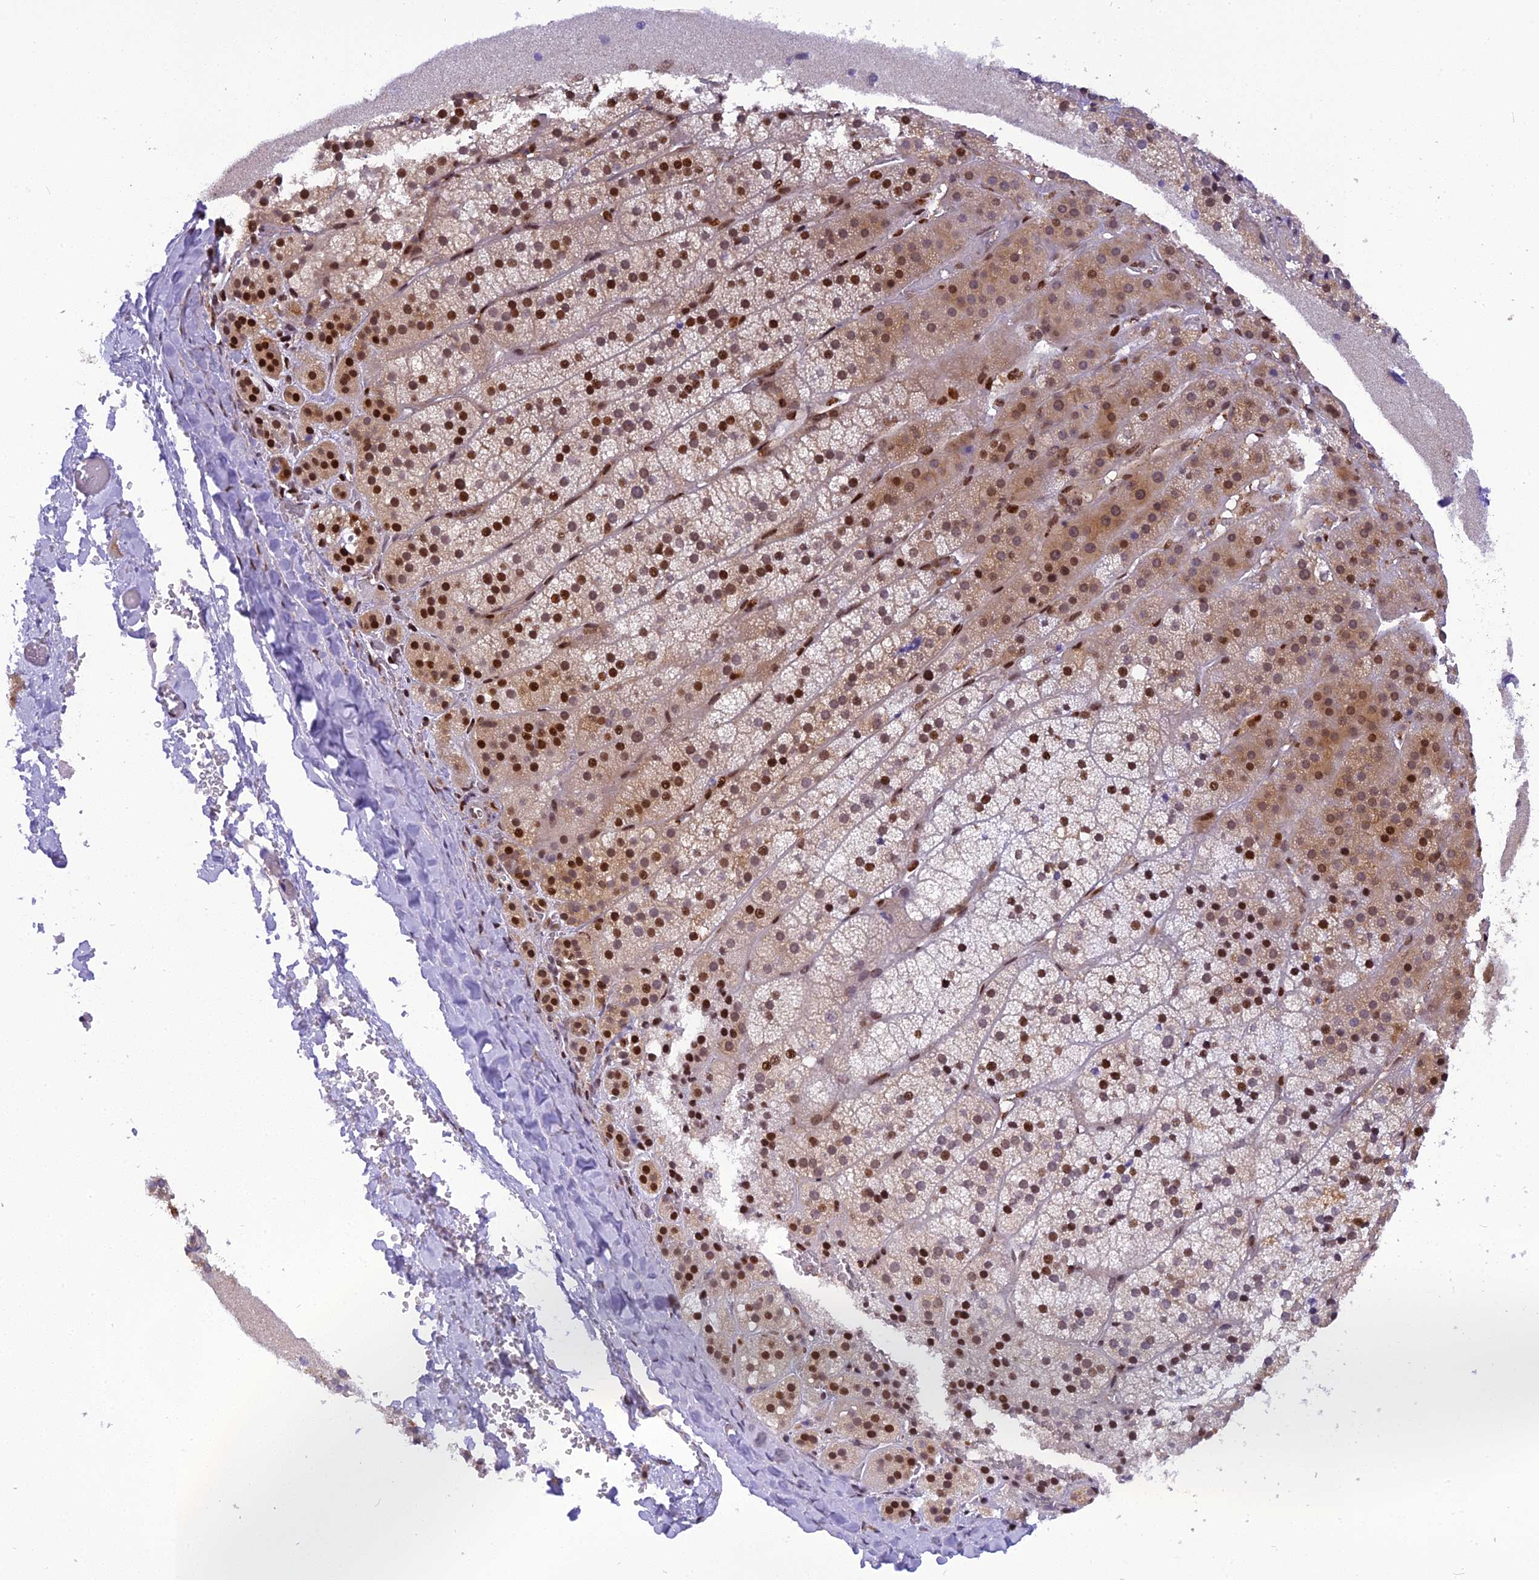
{"staining": {"intensity": "strong", "quantity": "25%-75%", "location": "nuclear"}, "tissue": "adrenal gland", "cell_type": "Glandular cells", "image_type": "normal", "snomed": [{"axis": "morphology", "description": "Normal tissue, NOS"}, {"axis": "topography", "description": "Adrenal gland"}], "caption": "High-power microscopy captured an immunohistochemistry (IHC) micrograph of normal adrenal gland, revealing strong nuclear expression in approximately 25%-75% of glandular cells.", "gene": "RABGGTA", "patient": {"sex": "female", "age": 44}}